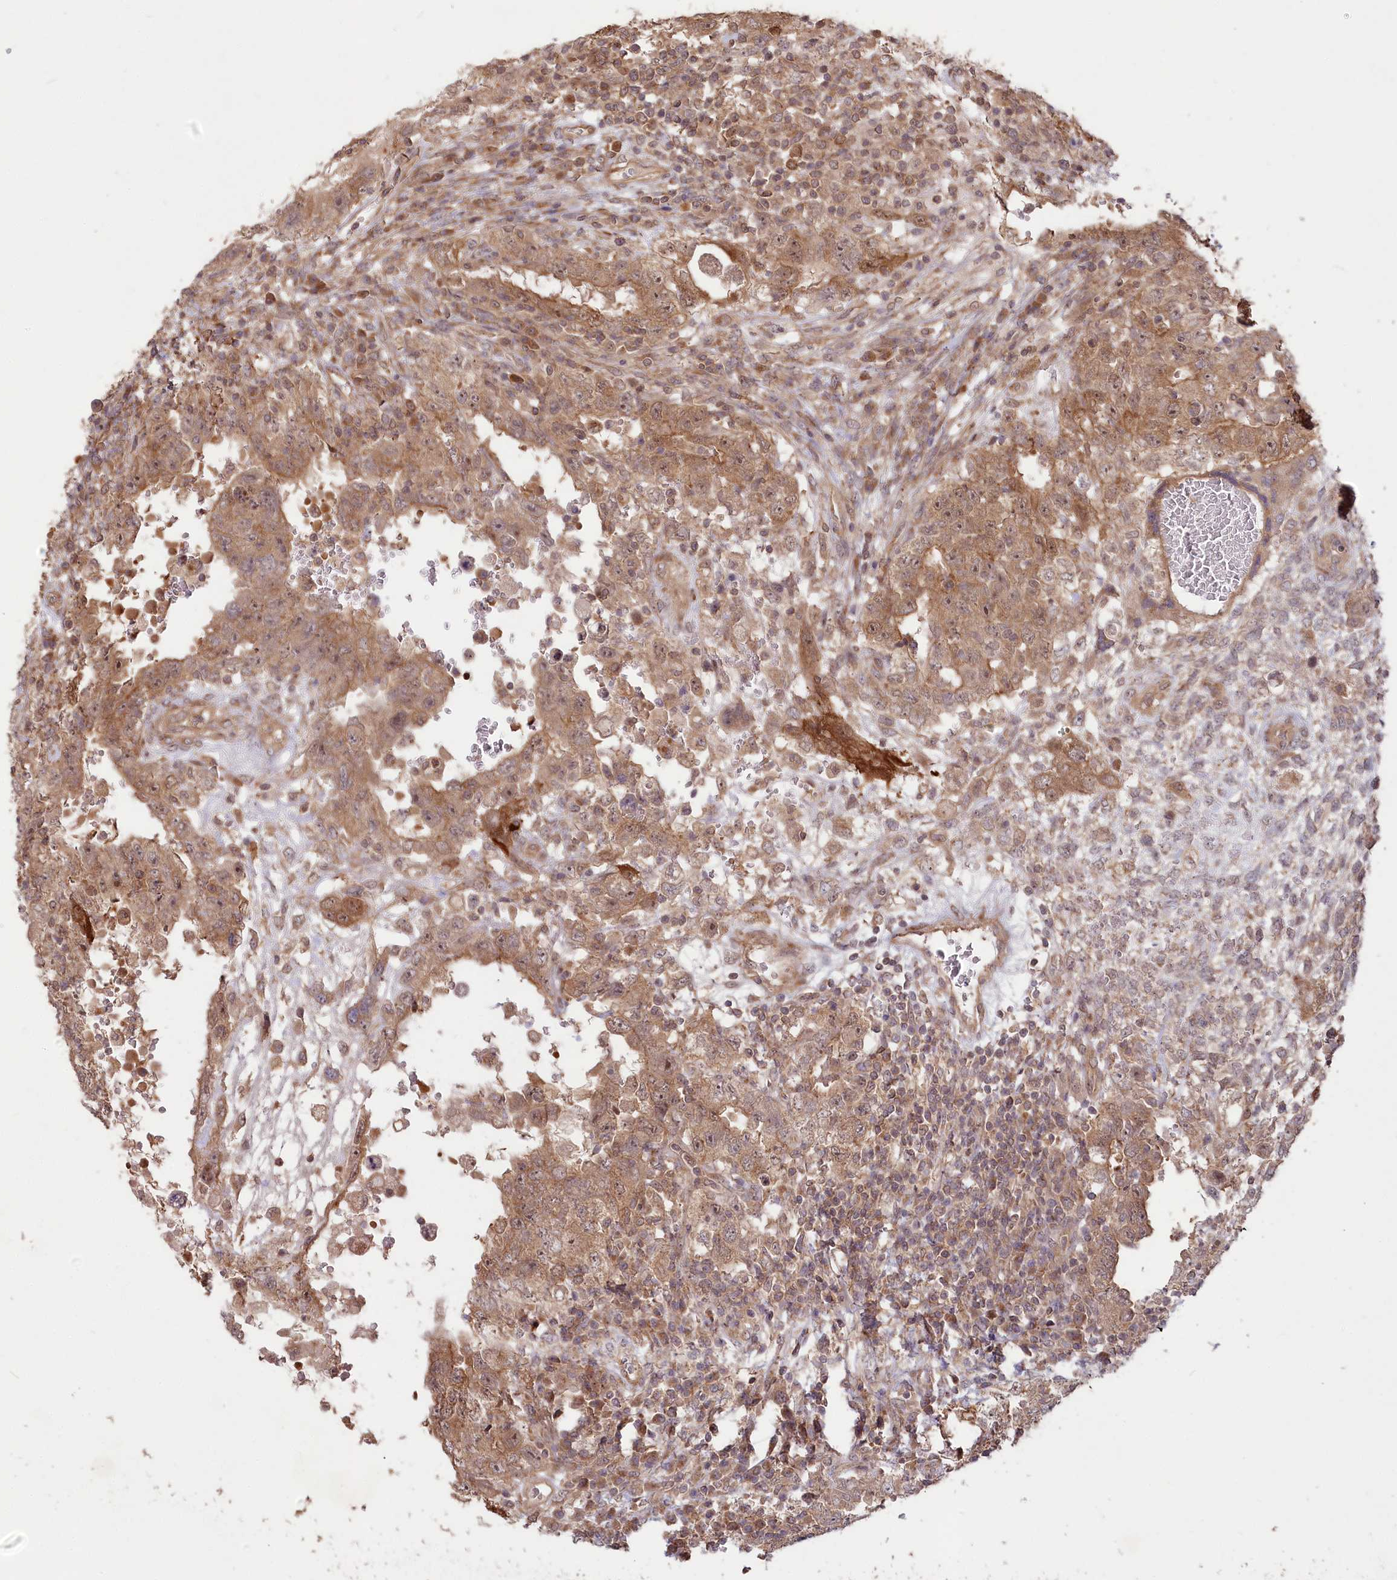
{"staining": {"intensity": "moderate", "quantity": ">75%", "location": "cytoplasmic/membranous,nuclear"}, "tissue": "testis cancer", "cell_type": "Tumor cells", "image_type": "cancer", "snomed": [{"axis": "morphology", "description": "Carcinoma, Embryonal, NOS"}, {"axis": "topography", "description": "Testis"}], "caption": "Brown immunohistochemical staining in testis cancer (embryonal carcinoma) displays moderate cytoplasmic/membranous and nuclear staining in approximately >75% of tumor cells.", "gene": "TBCA", "patient": {"sex": "male", "age": 26}}